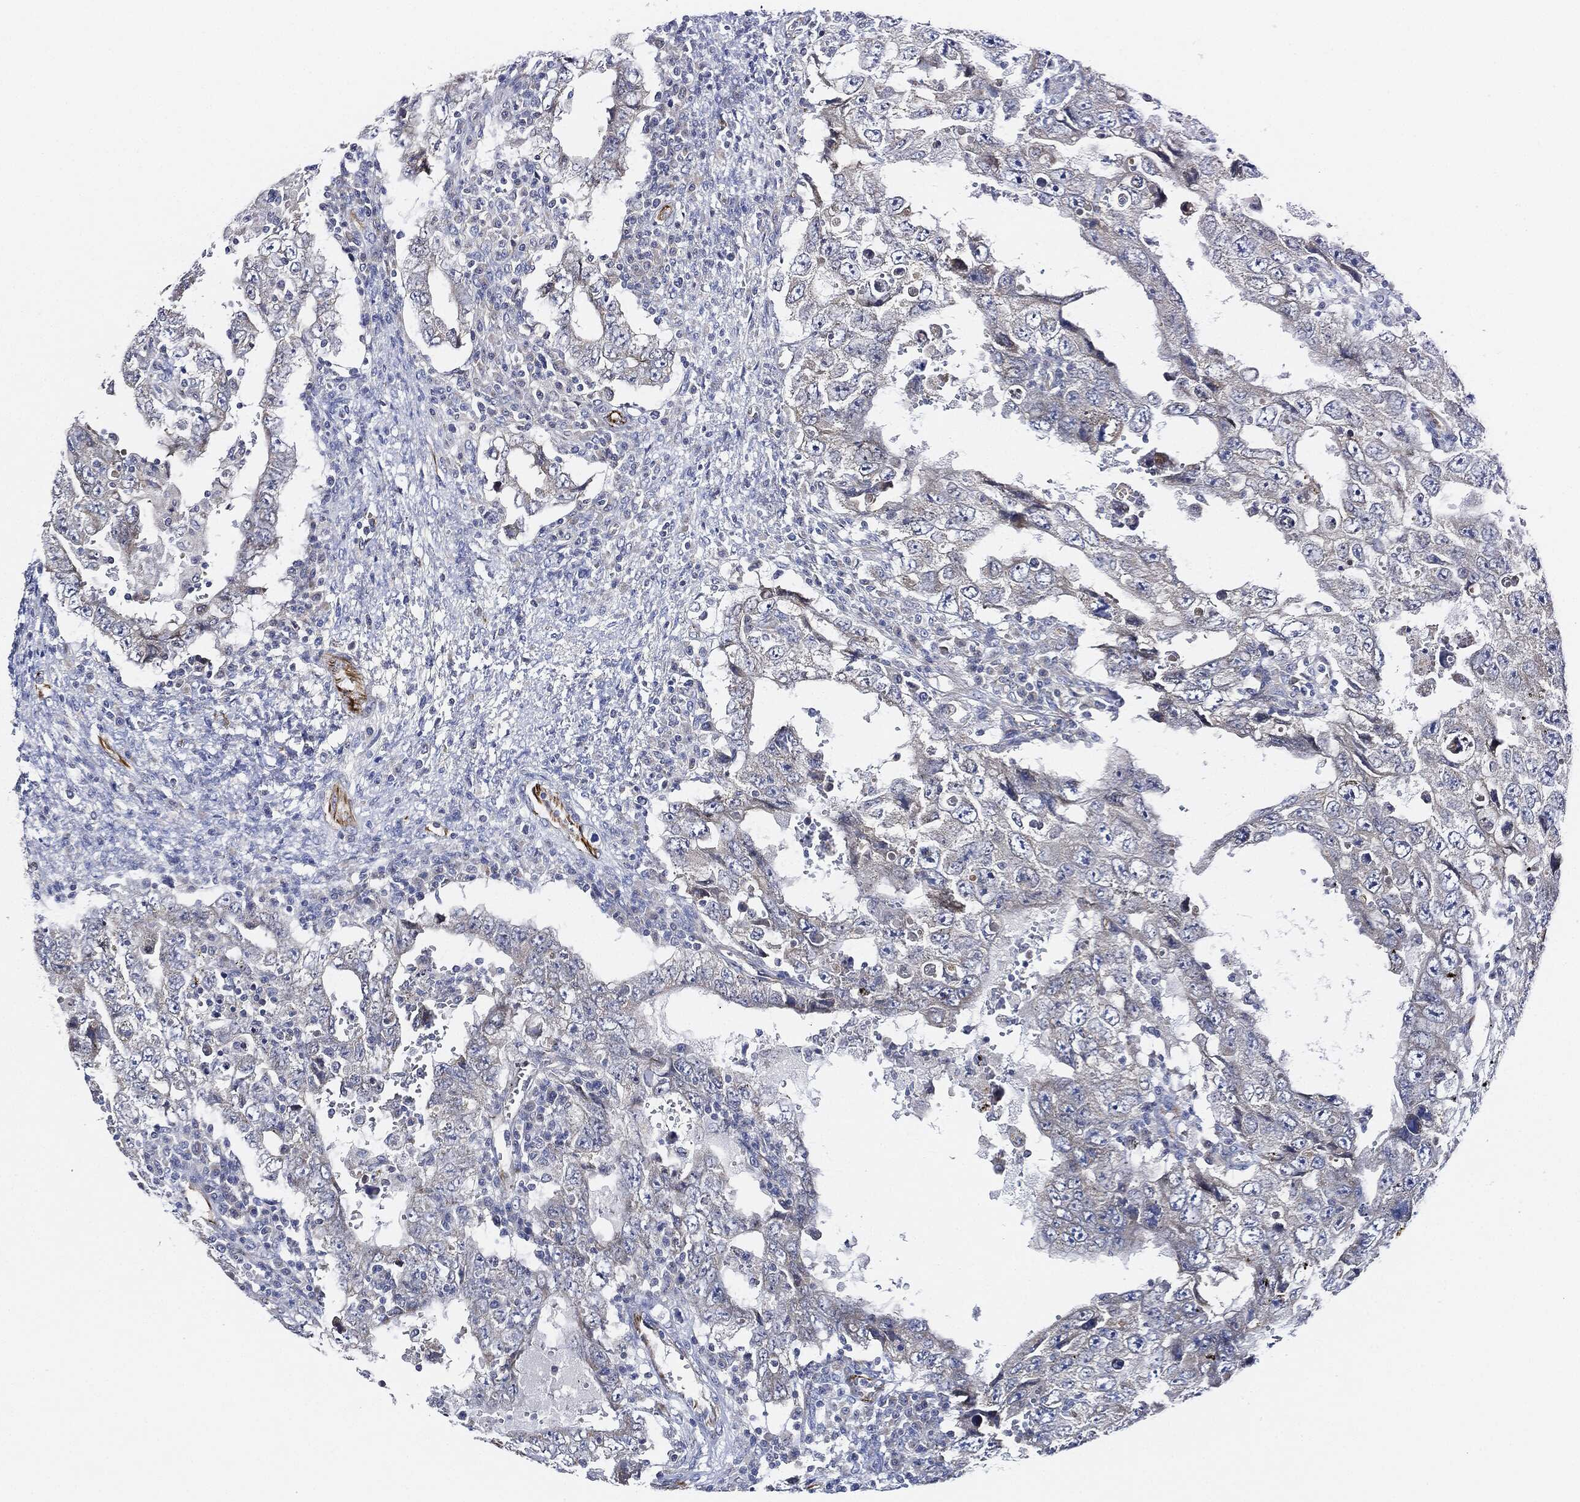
{"staining": {"intensity": "negative", "quantity": "none", "location": "none"}, "tissue": "testis cancer", "cell_type": "Tumor cells", "image_type": "cancer", "snomed": [{"axis": "morphology", "description": "Carcinoma, Embryonal, NOS"}, {"axis": "topography", "description": "Testis"}], "caption": "This is an IHC image of human testis cancer (embryonal carcinoma). There is no positivity in tumor cells.", "gene": "THSD1", "patient": {"sex": "male", "age": 26}}